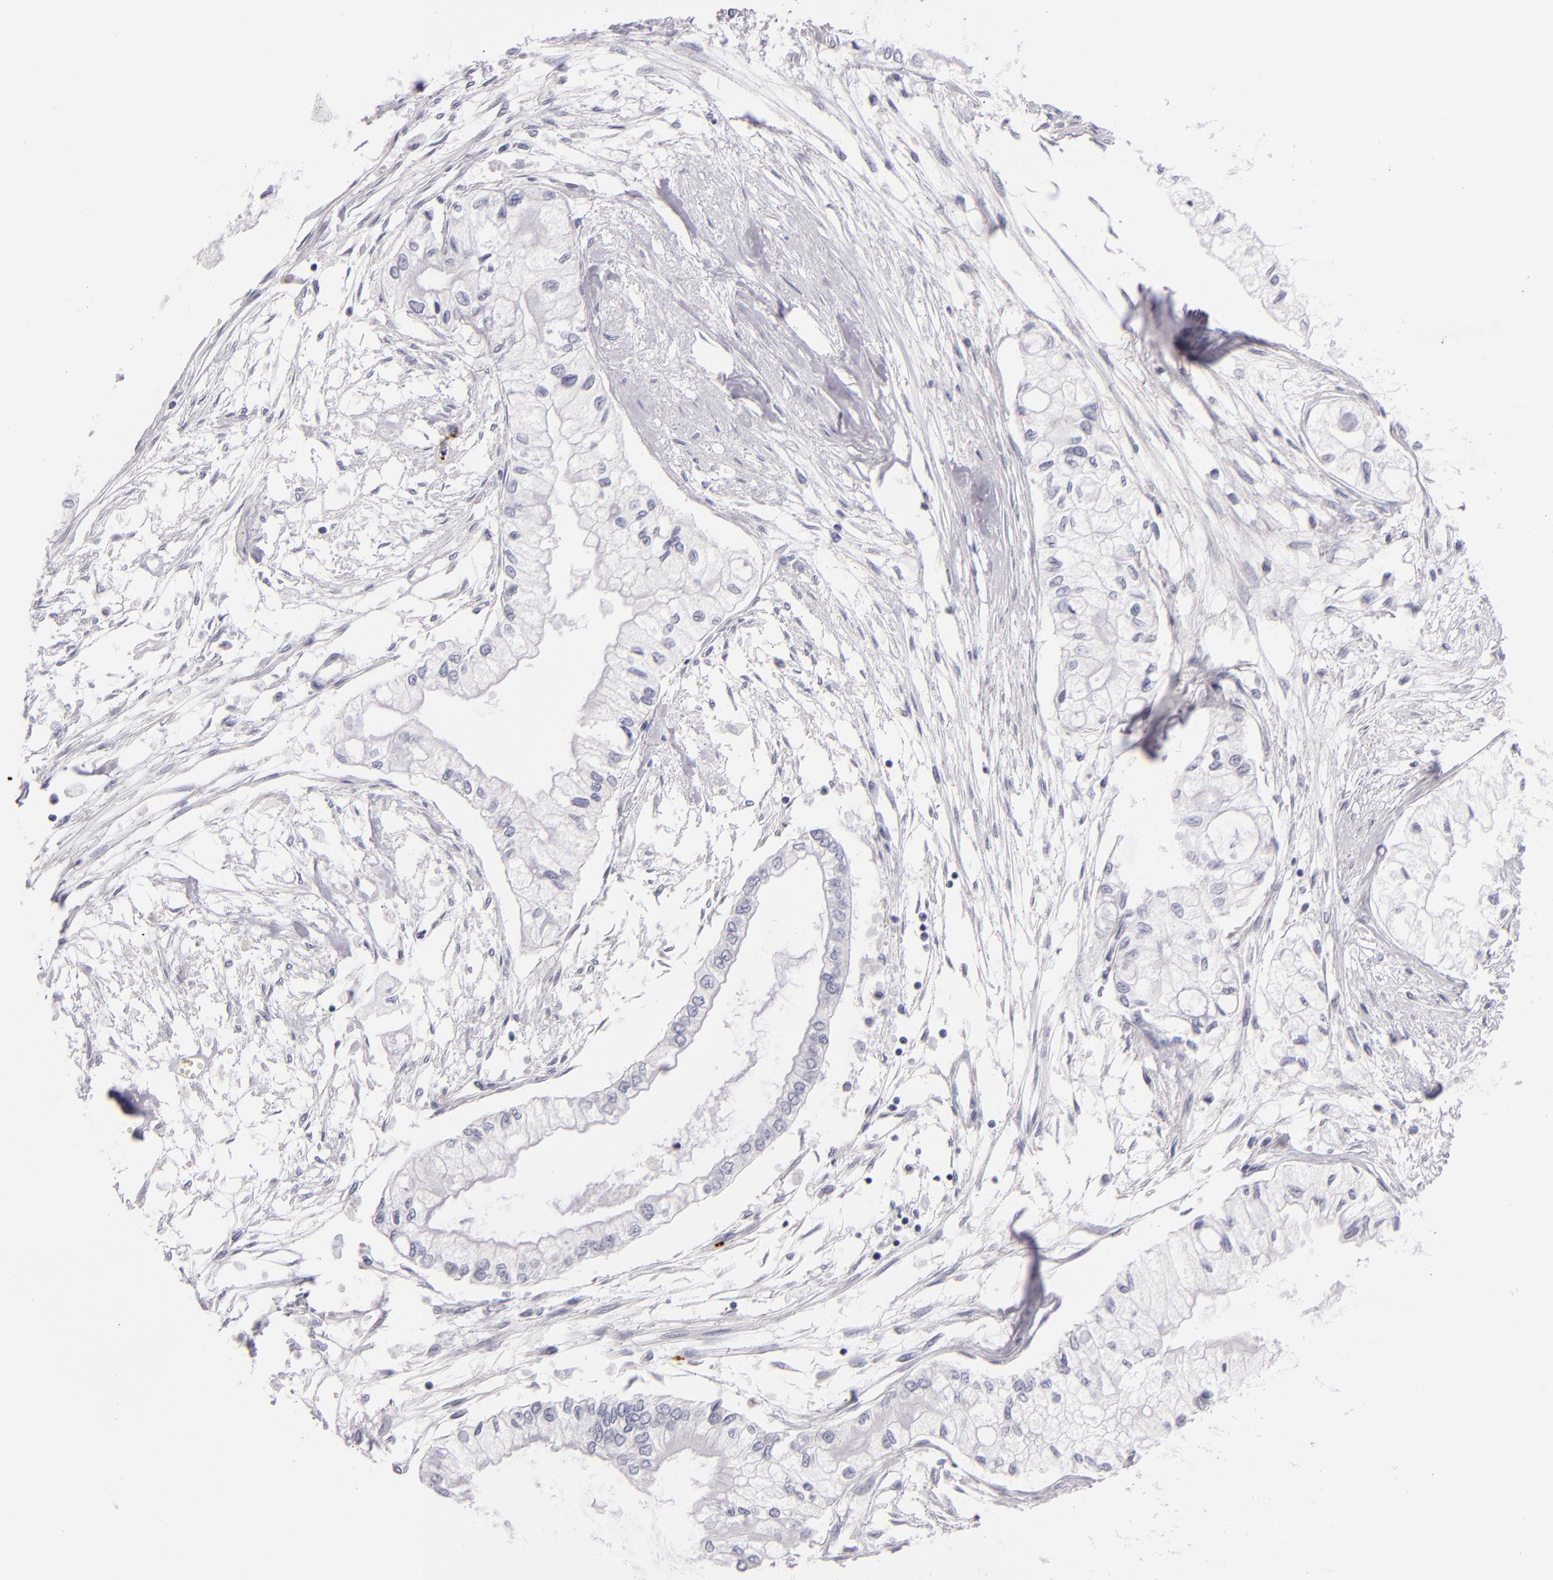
{"staining": {"intensity": "negative", "quantity": "none", "location": "none"}, "tissue": "pancreatic cancer", "cell_type": "Tumor cells", "image_type": "cancer", "snomed": [{"axis": "morphology", "description": "Adenocarcinoma, NOS"}, {"axis": "topography", "description": "Pancreas"}], "caption": "DAB immunohistochemical staining of pancreatic cancer exhibits no significant expression in tumor cells.", "gene": "GP1BA", "patient": {"sex": "male", "age": 79}}